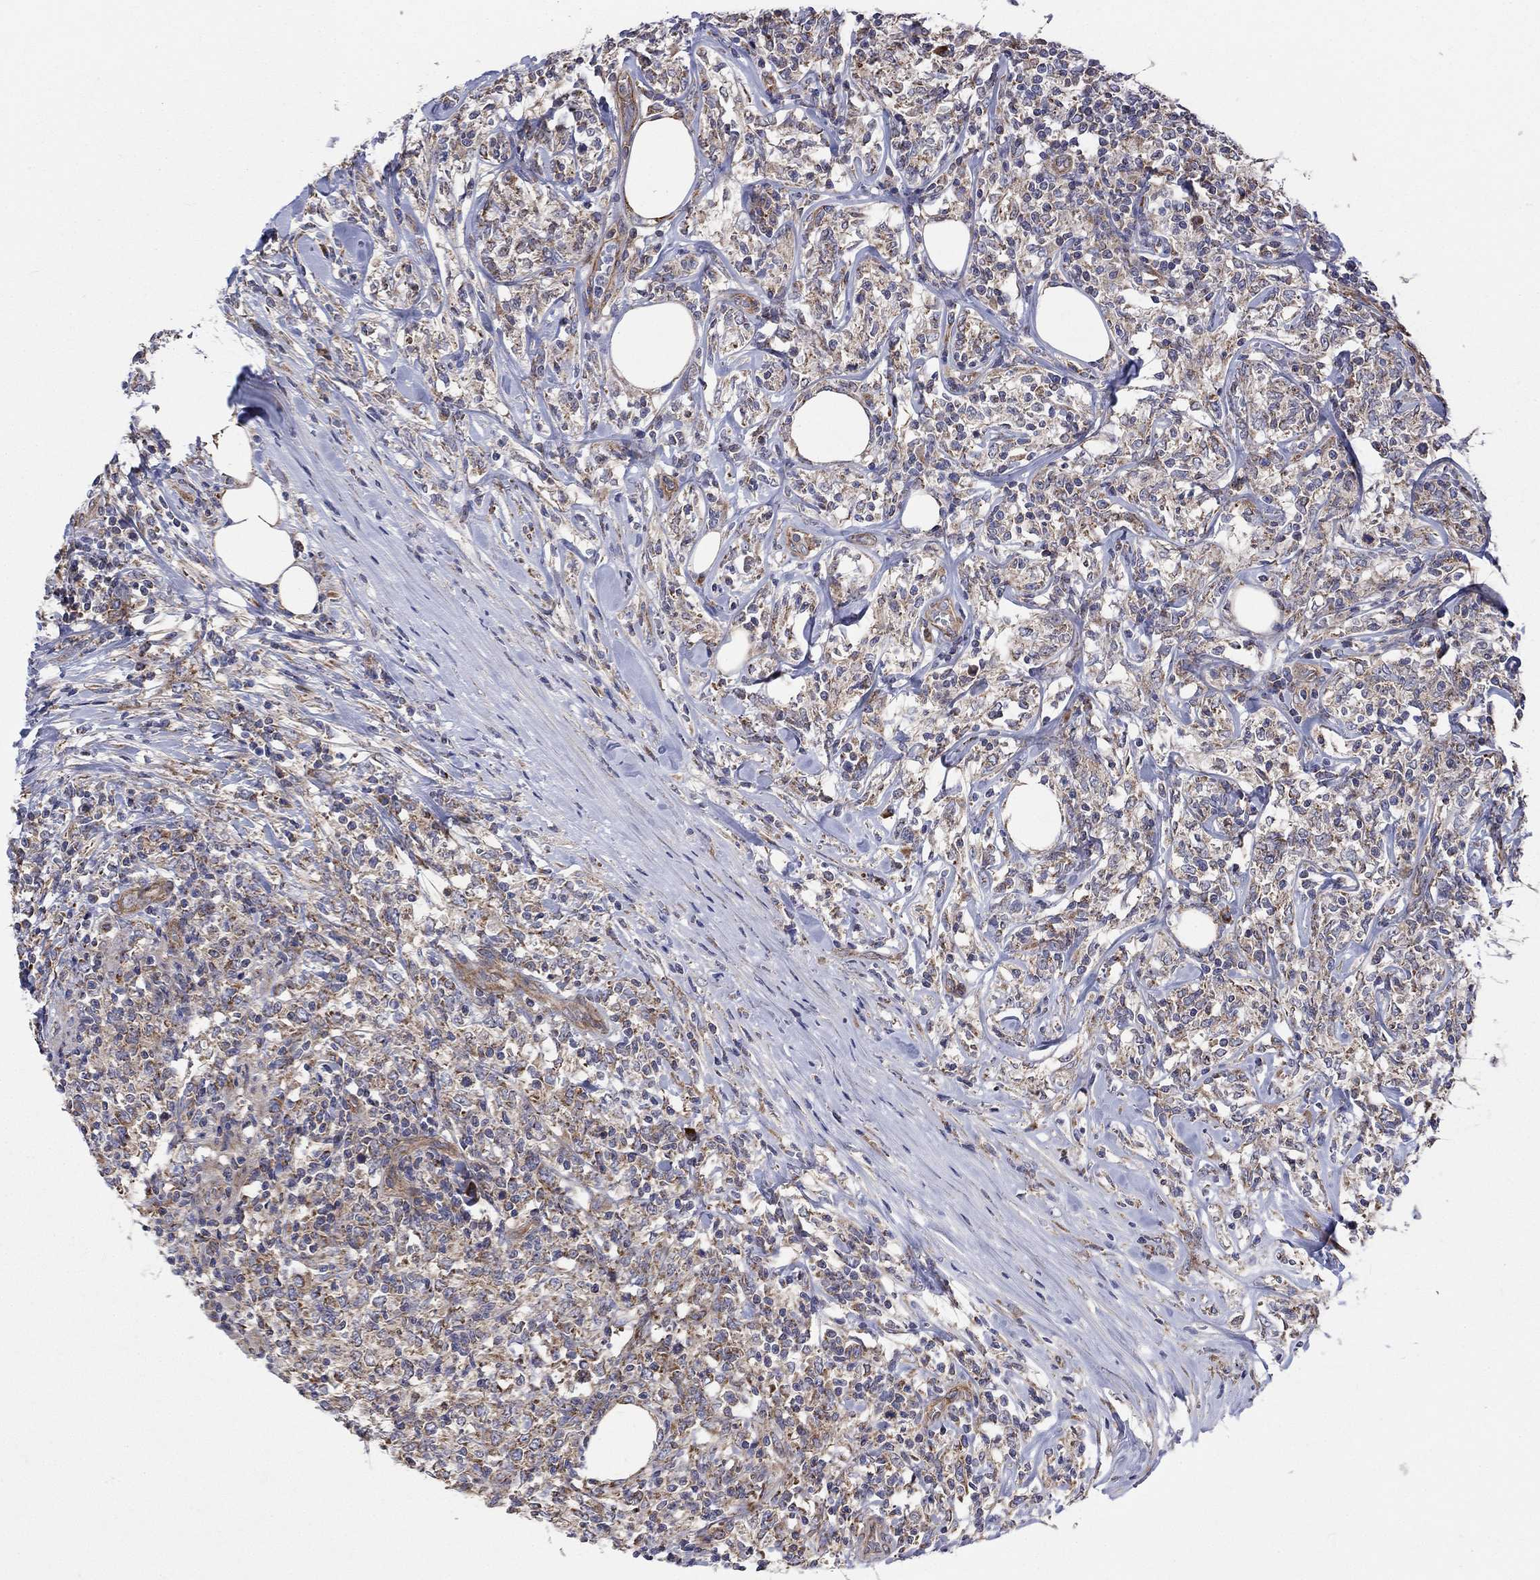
{"staining": {"intensity": "weak", "quantity": ">75%", "location": "cytoplasmic/membranous"}, "tissue": "lymphoma", "cell_type": "Tumor cells", "image_type": "cancer", "snomed": [{"axis": "morphology", "description": "Malignant lymphoma, non-Hodgkin's type, High grade"}, {"axis": "topography", "description": "Lymph node"}], "caption": "Immunohistochemical staining of high-grade malignant lymphoma, non-Hodgkin's type shows low levels of weak cytoplasmic/membranous protein staining in about >75% of tumor cells.", "gene": "RPLP0", "patient": {"sex": "female", "age": 84}}